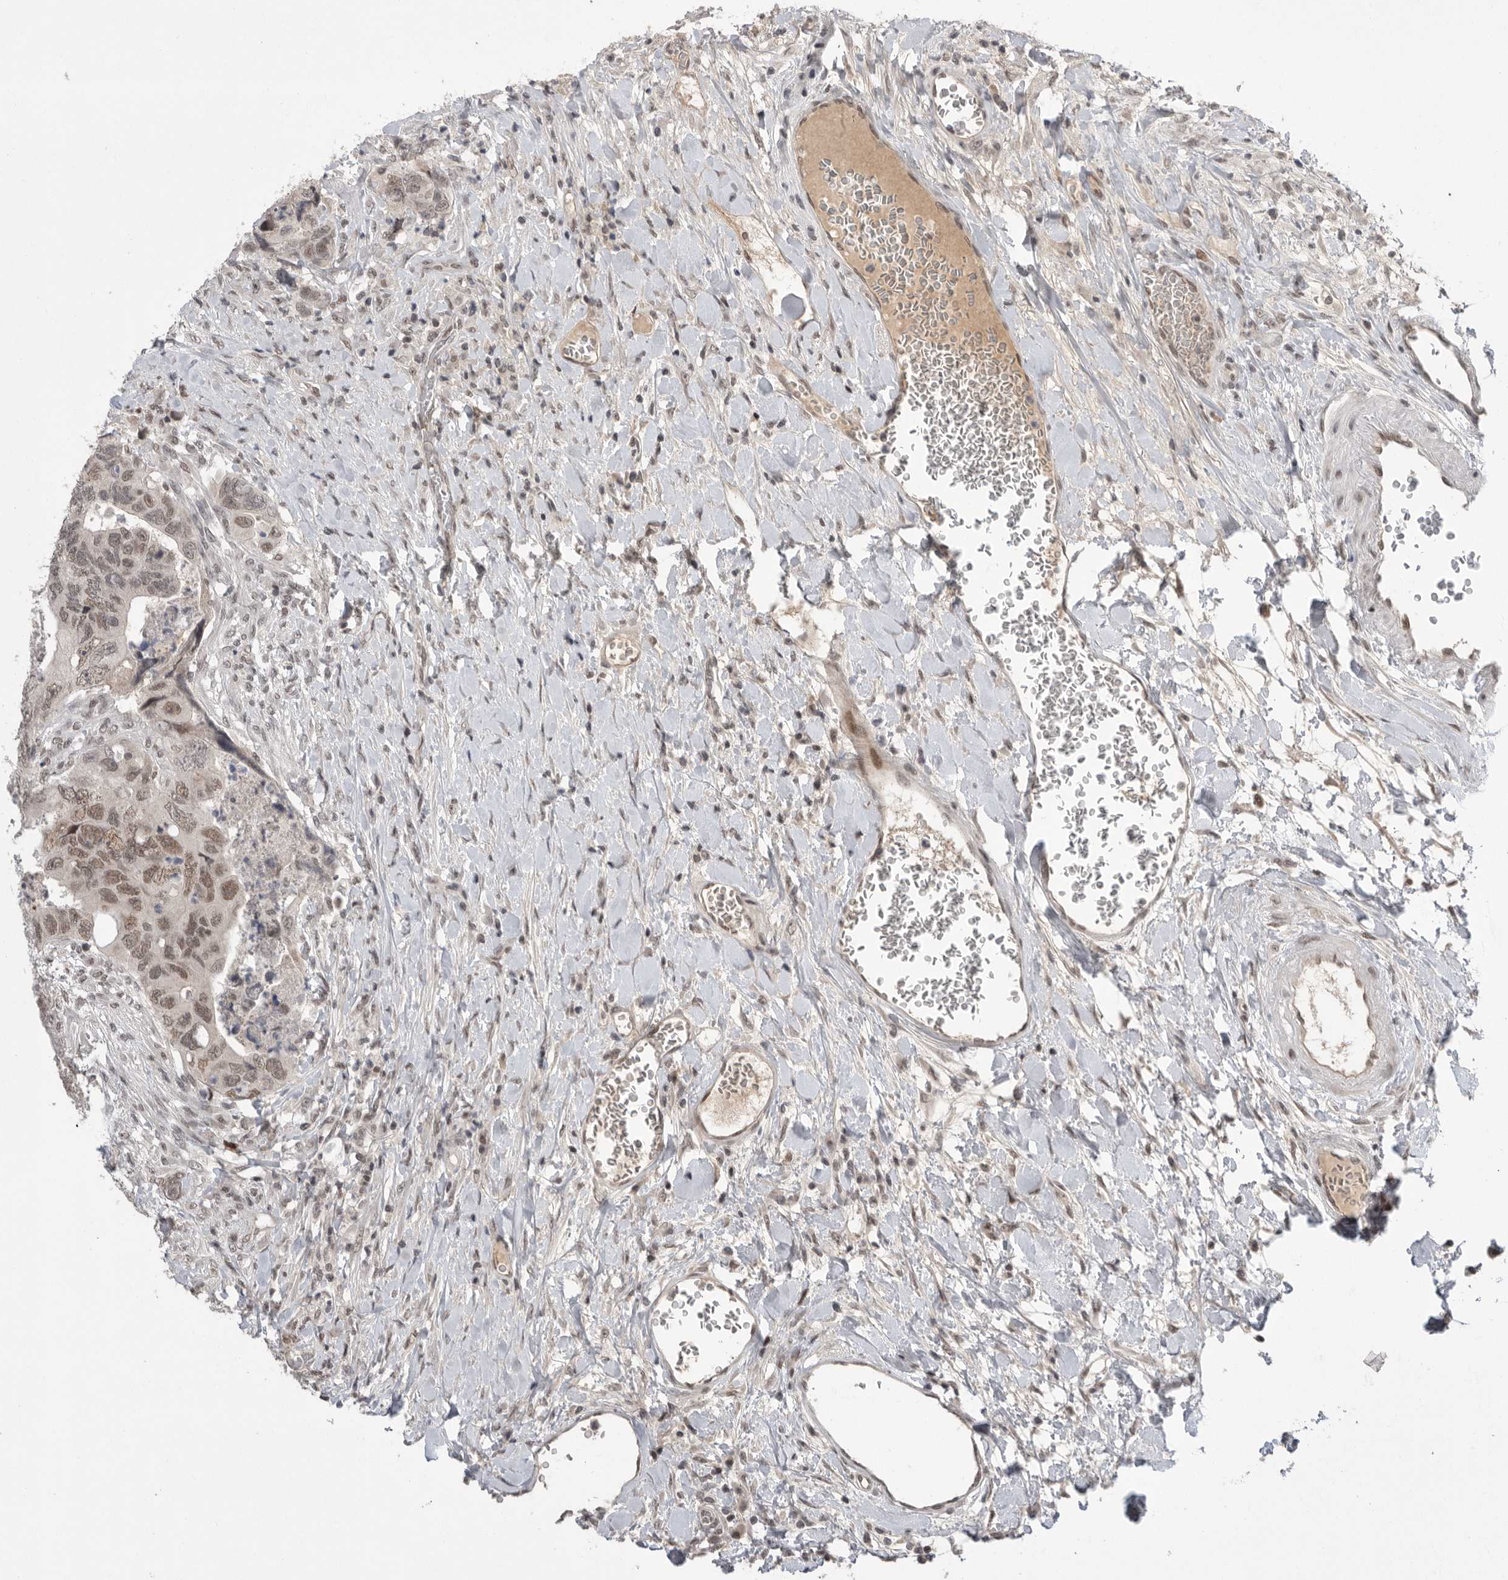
{"staining": {"intensity": "moderate", "quantity": ">75%", "location": "nuclear"}, "tissue": "colorectal cancer", "cell_type": "Tumor cells", "image_type": "cancer", "snomed": [{"axis": "morphology", "description": "Adenocarcinoma, NOS"}, {"axis": "topography", "description": "Rectum"}], "caption": "Adenocarcinoma (colorectal) stained for a protein (brown) reveals moderate nuclear positive staining in approximately >75% of tumor cells.", "gene": "POU5F1", "patient": {"sex": "male", "age": 63}}